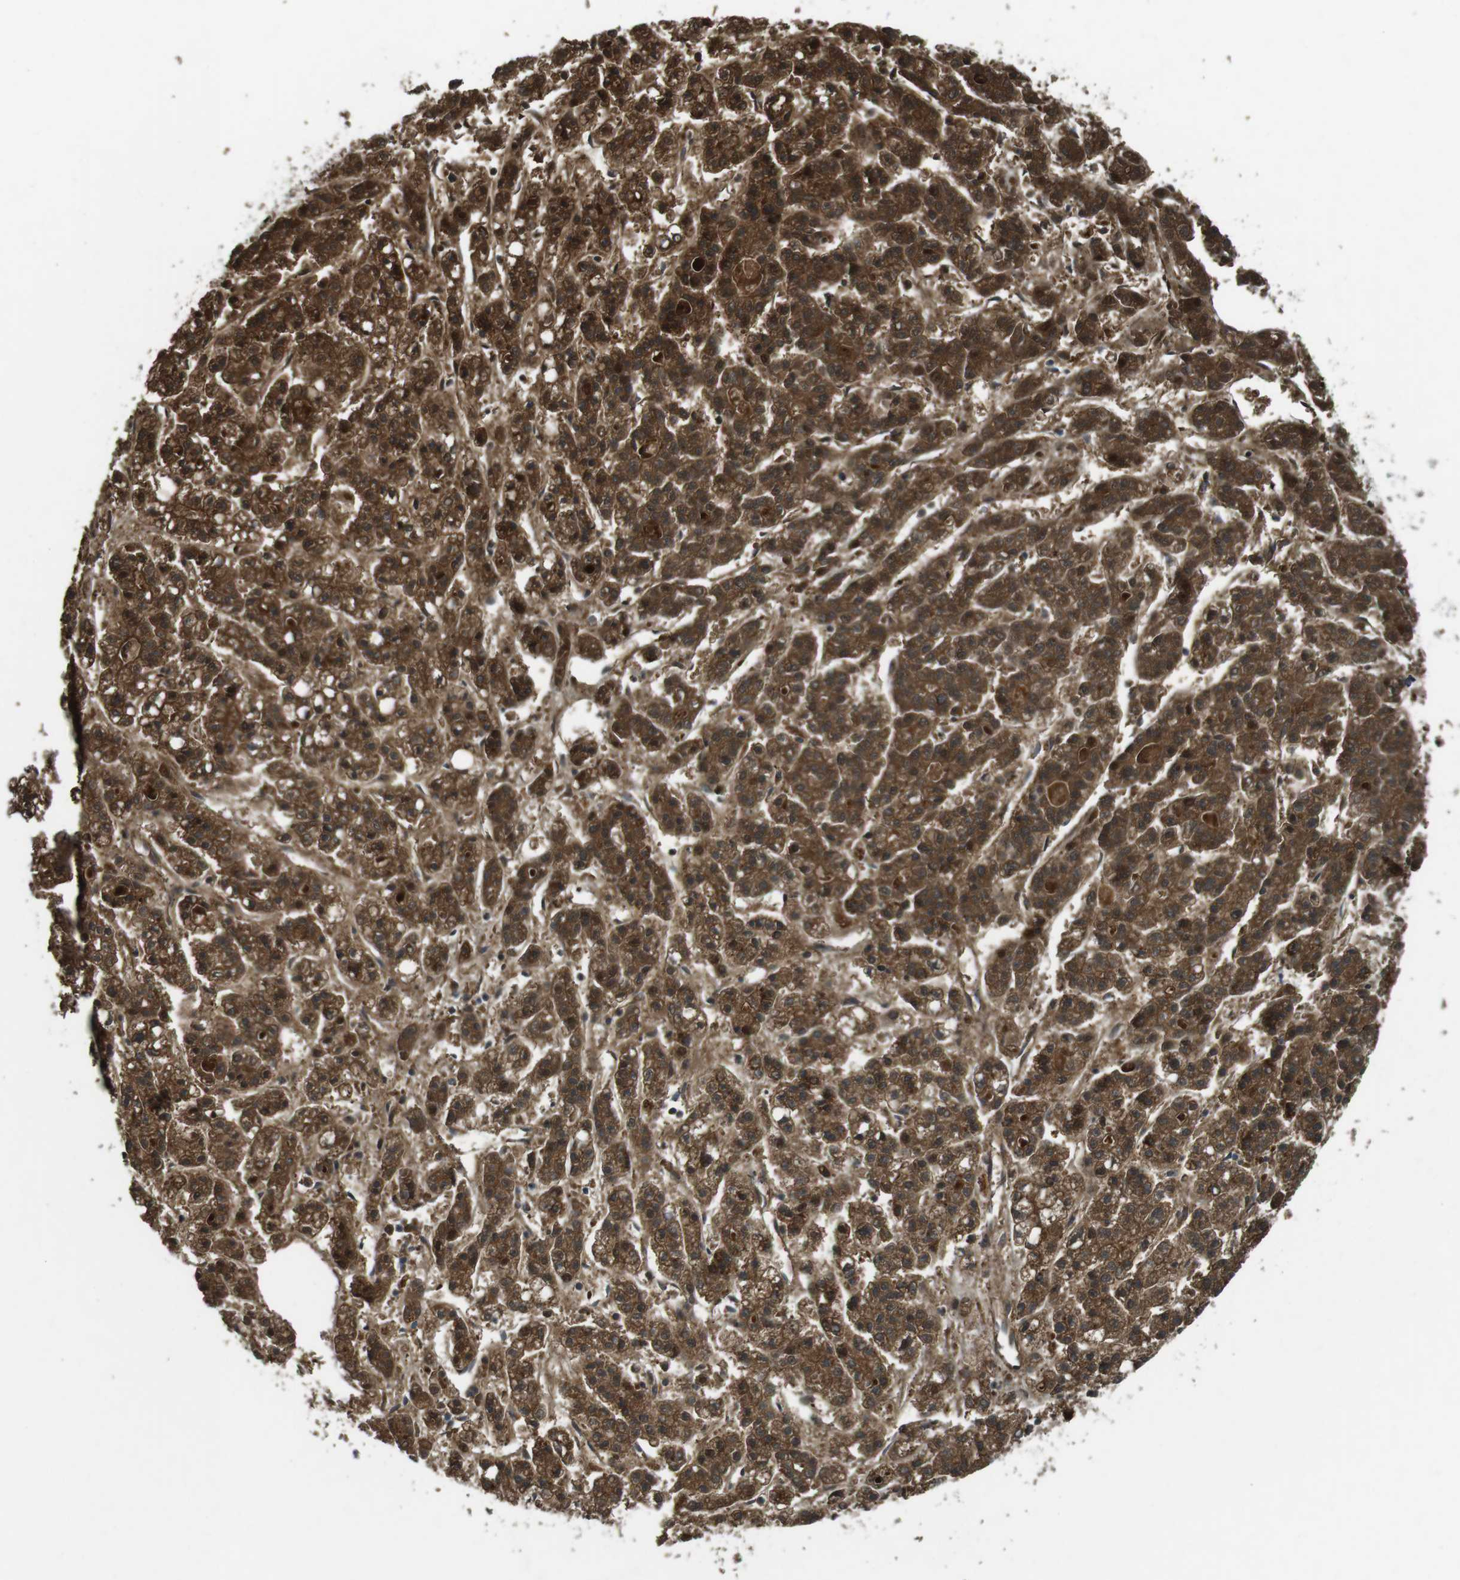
{"staining": {"intensity": "strong", "quantity": ">75%", "location": "cytoplasmic/membranous"}, "tissue": "liver cancer", "cell_type": "Tumor cells", "image_type": "cancer", "snomed": [{"axis": "morphology", "description": "Carcinoma, Hepatocellular, NOS"}, {"axis": "topography", "description": "Liver"}], "caption": "Immunohistochemistry (IHC) image of liver cancer (hepatocellular carcinoma) stained for a protein (brown), which displays high levels of strong cytoplasmic/membranous positivity in approximately >75% of tumor cells.", "gene": "IFFO2", "patient": {"sex": "male", "age": 70}}